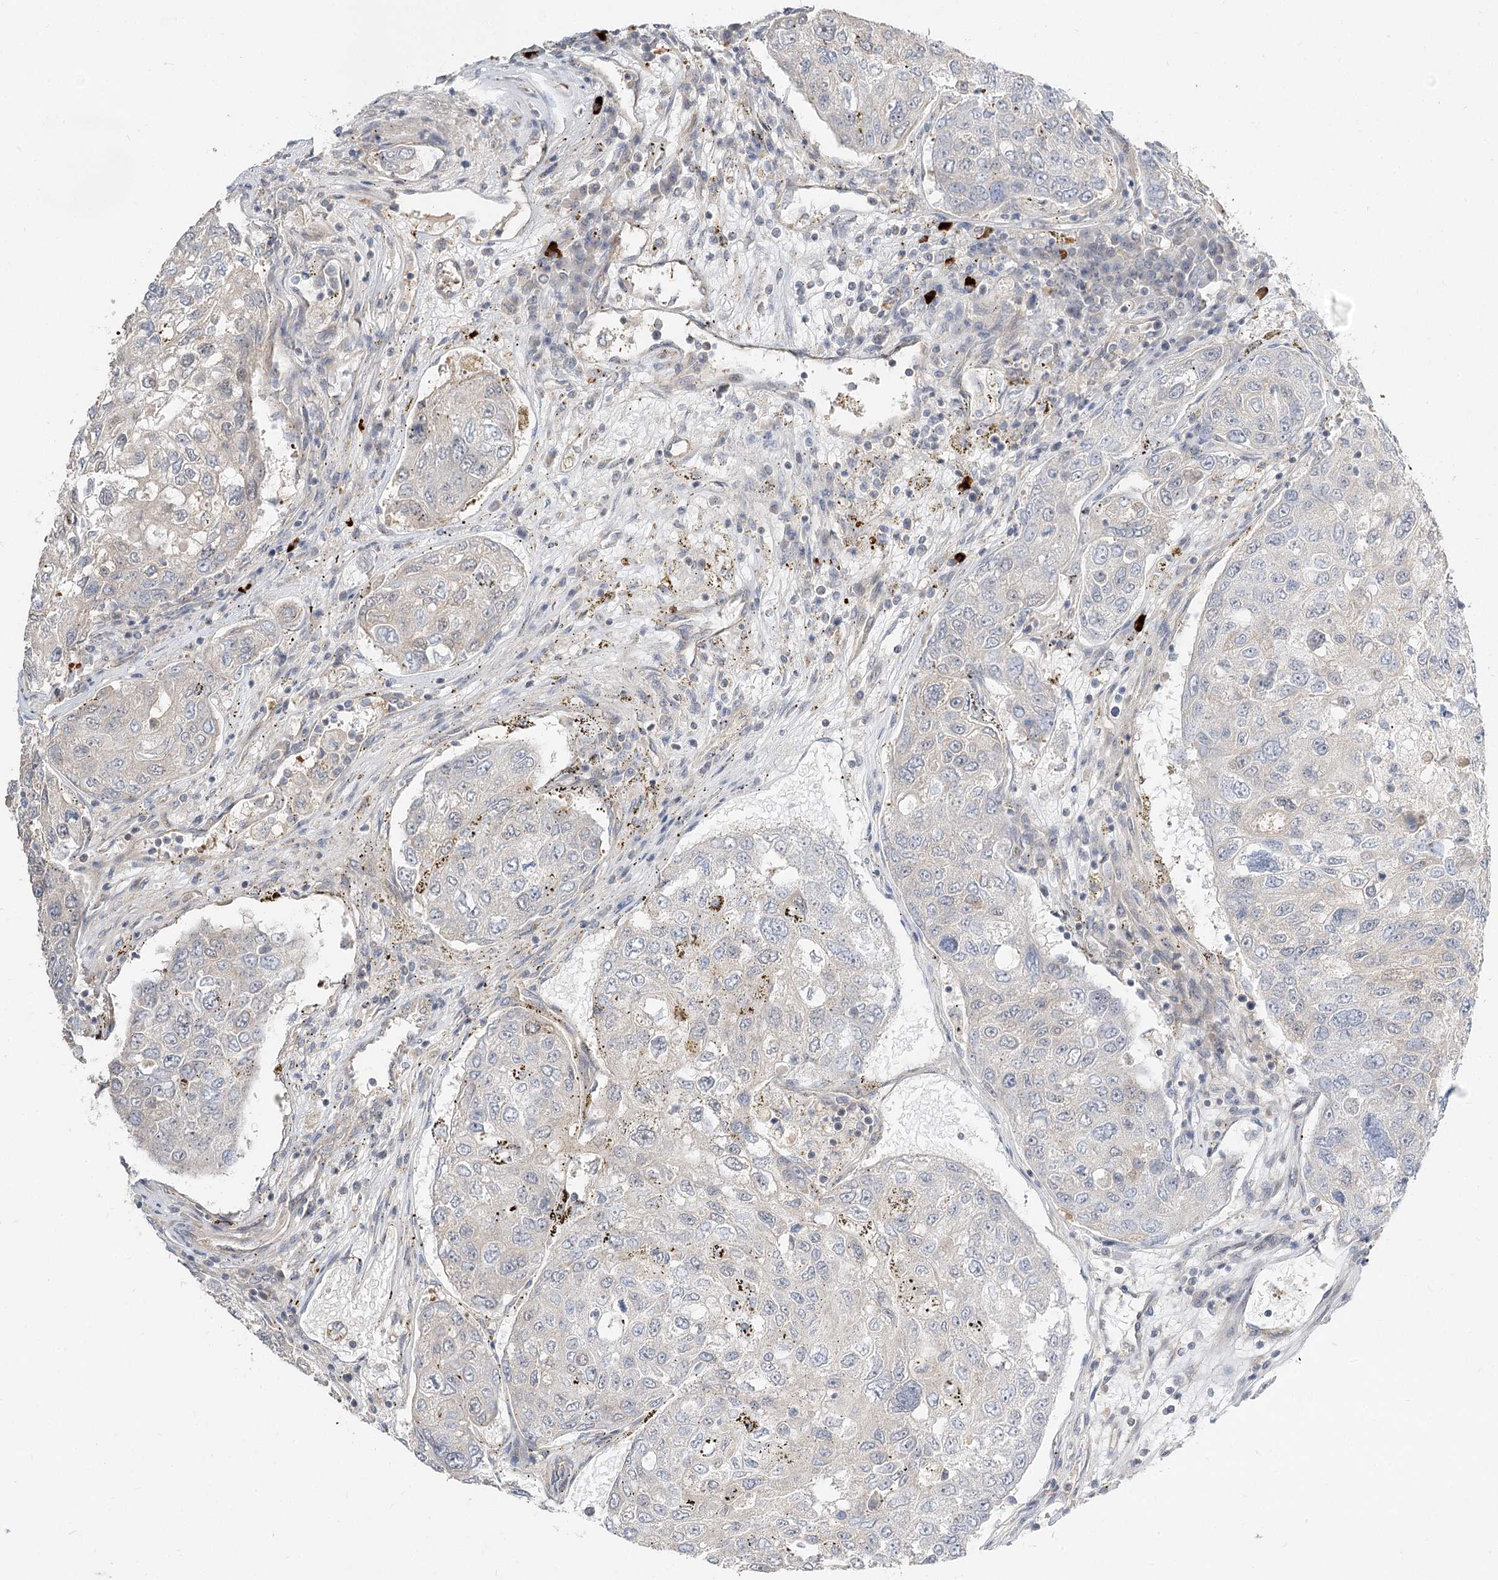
{"staining": {"intensity": "negative", "quantity": "none", "location": "none"}, "tissue": "urothelial cancer", "cell_type": "Tumor cells", "image_type": "cancer", "snomed": [{"axis": "morphology", "description": "Urothelial carcinoma, High grade"}, {"axis": "topography", "description": "Lymph node"}, {"axis": "topography", "description": "Urinary bladder"}], "caption": "Urothelial carcinoma (high-grade) stained for a protein using IHC demonstrates no positivity tumor cells.", "gene": "GUCY2C", "patient": {"sex": "male", "age": 51}}